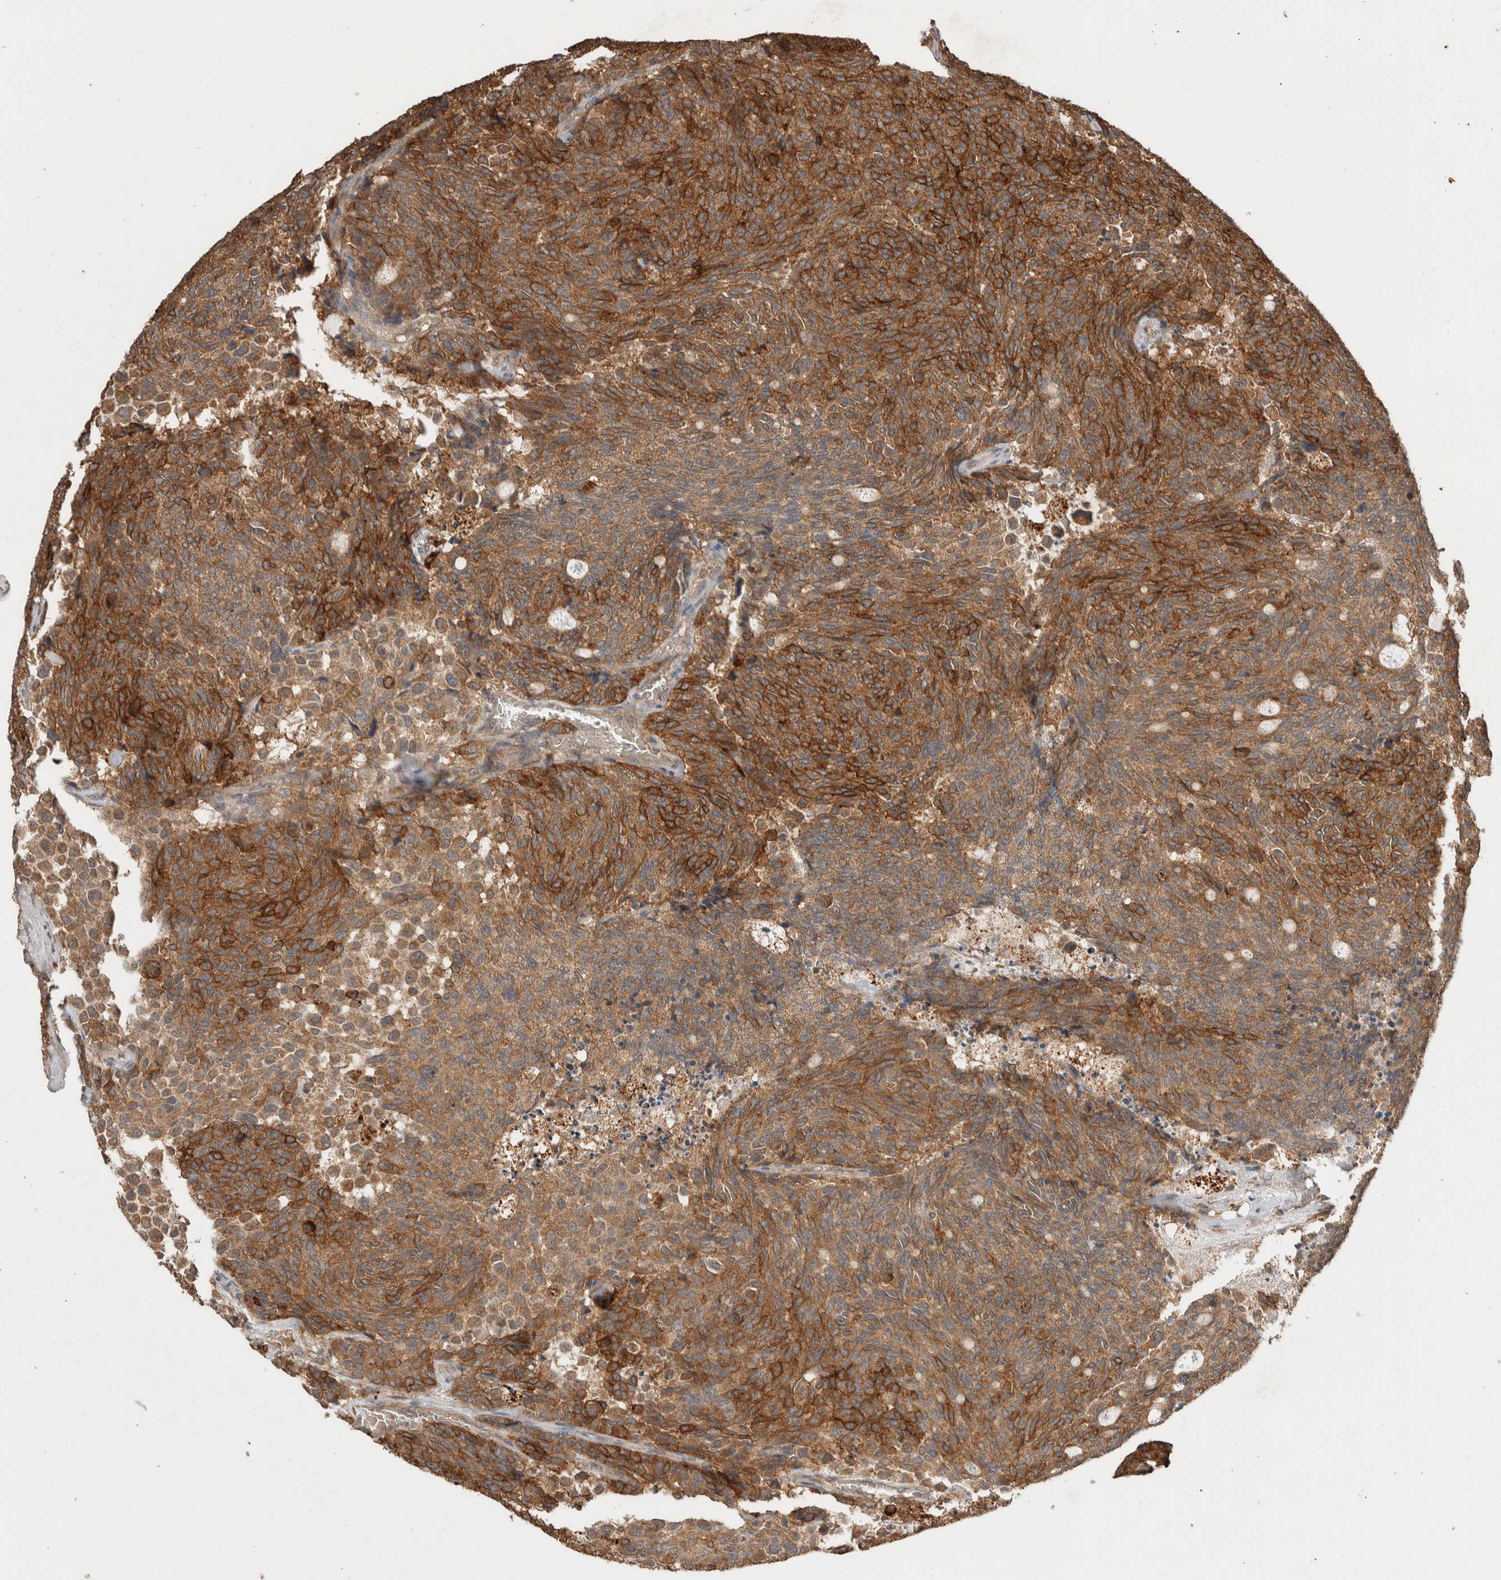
{"staining": {"intensity": "moderate", "quantity": ">75%", "location": "cytoplasmic/membranous"}, "tissue": "carcinoid", "cell_type": "Tumor cells", "image_type": "cancer", "snomed": [{"axis": "morphology", "description": "Carcinoid, malignant, NOS"}, {"axis": "topography", "description": "Pancreas"}], "caption": "Carcinoid (malignant) stained with a brown dye displays moderate cytoplasmic/membranous positive staining in about >75% of tumor cells.", "gene": "KCNJ5", "patient": {"sex": "female", "age": 54}}